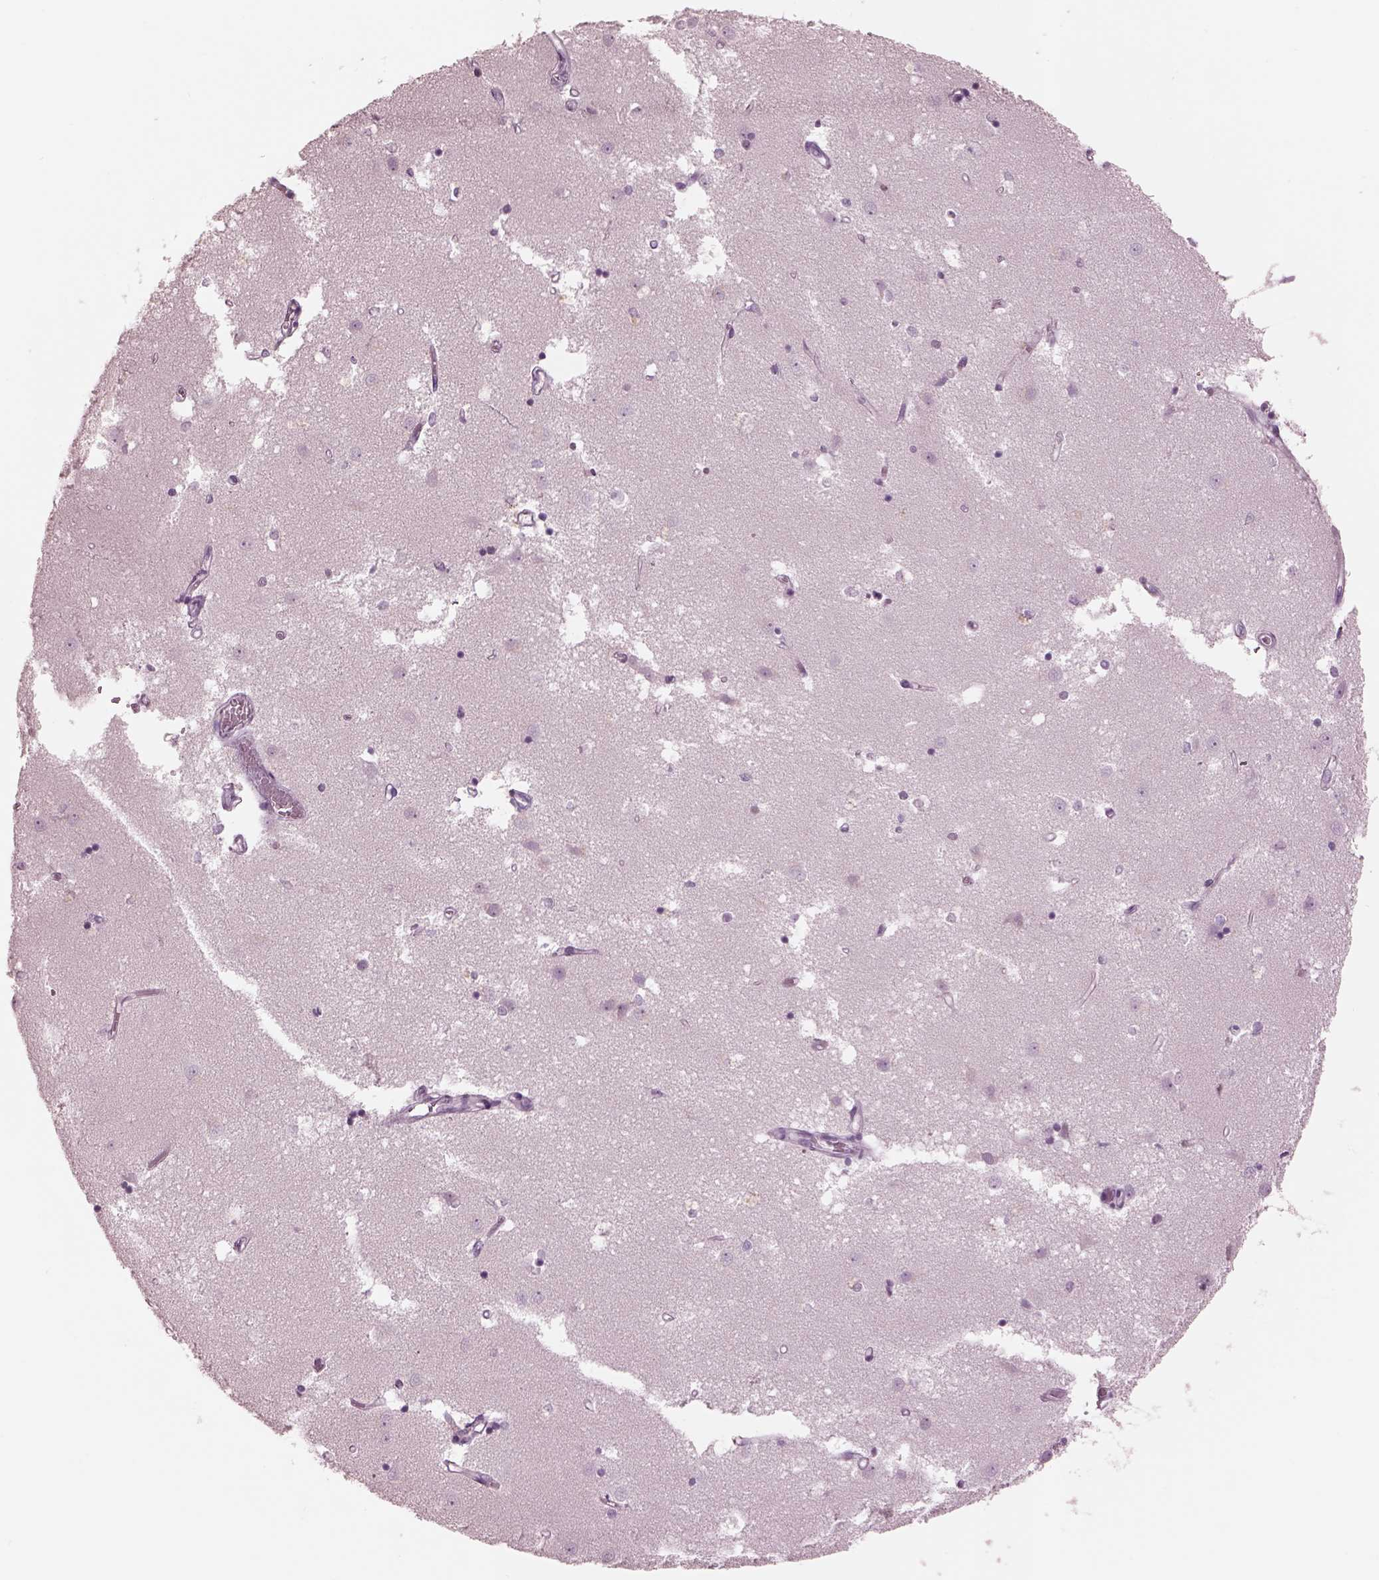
{"staining": {"intensity": "negative", "quantity": "none", "location": "none"}, "tissue": "caudate", "cell_type": "Glial cells", "image_type": "normal", "snomed": [{"axis": "morphology", "description": "Normal tissue, NOS"}, {"axis": "topography", "description": "Lateral ventricle wall"}], "caption": "DAB (3,3'-diaminobenzidine) immunohistochemical staining of unremarkable caudate reveals no significant staining in glial cells. (Immunohistochemistry (ihc), brightfield microscopy, high magnification).", "gene": "GARIN4", "patient": {"sex": "male", "age": 54}}